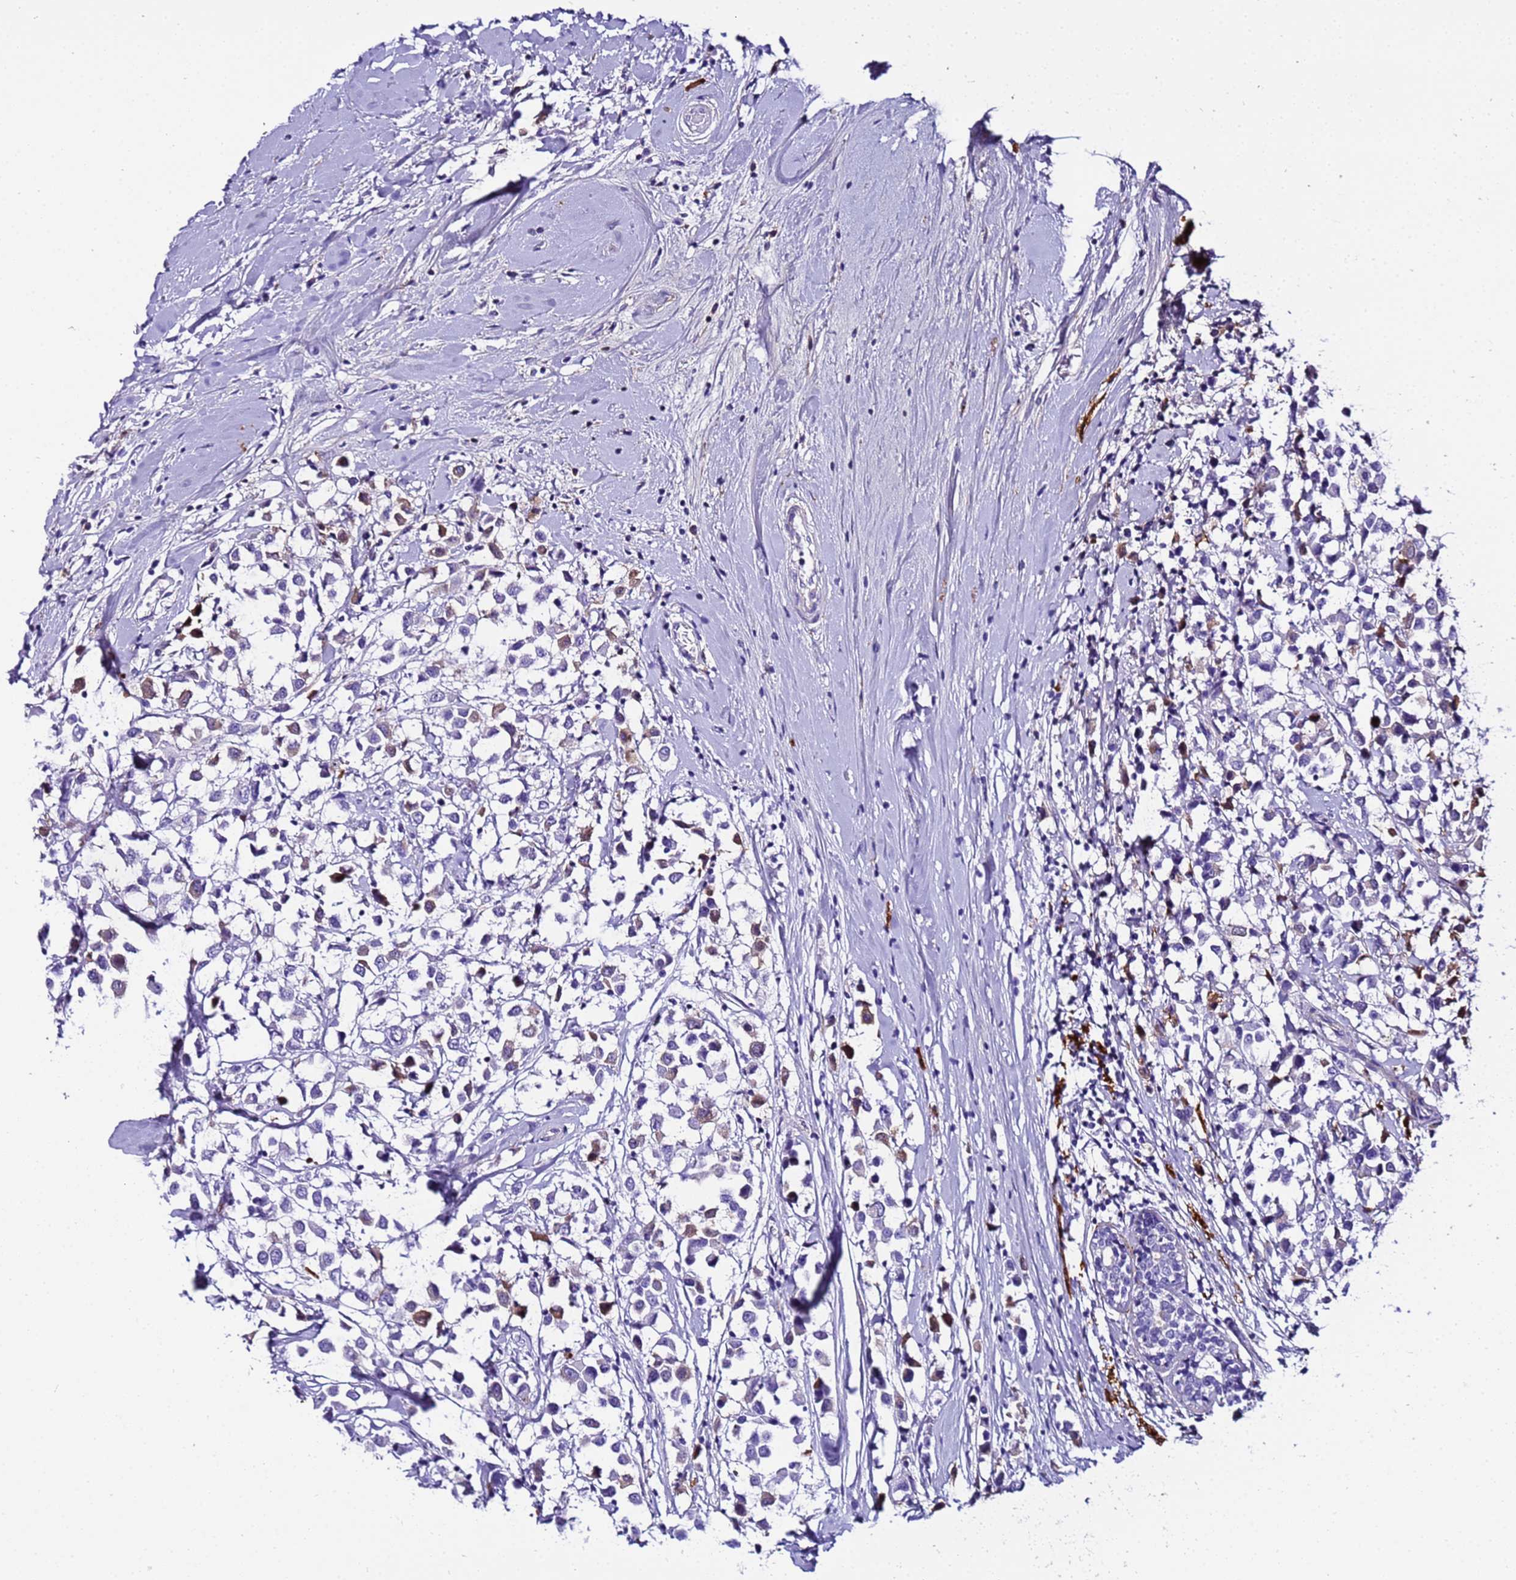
{"staining": {"intensity": "negative", "quantity": "none", "location": "none"}, "tissue": "breast cancer", "cell_type": "Tumor cells", "image_type": "cancer", "snomed": [{"axis": "morphology", "description": "Duct carcinoma"}, {"axis": "topography", "description": "Breast"}], "caption": "High magnification brightfield microscopy of breast cancer stained with DAB (brown) and counterstained with hematoxylin (blue): tumor cells show no significant positivity.", "gene": "CFHR2", "patient": {"sex": "female", "age": 61}}